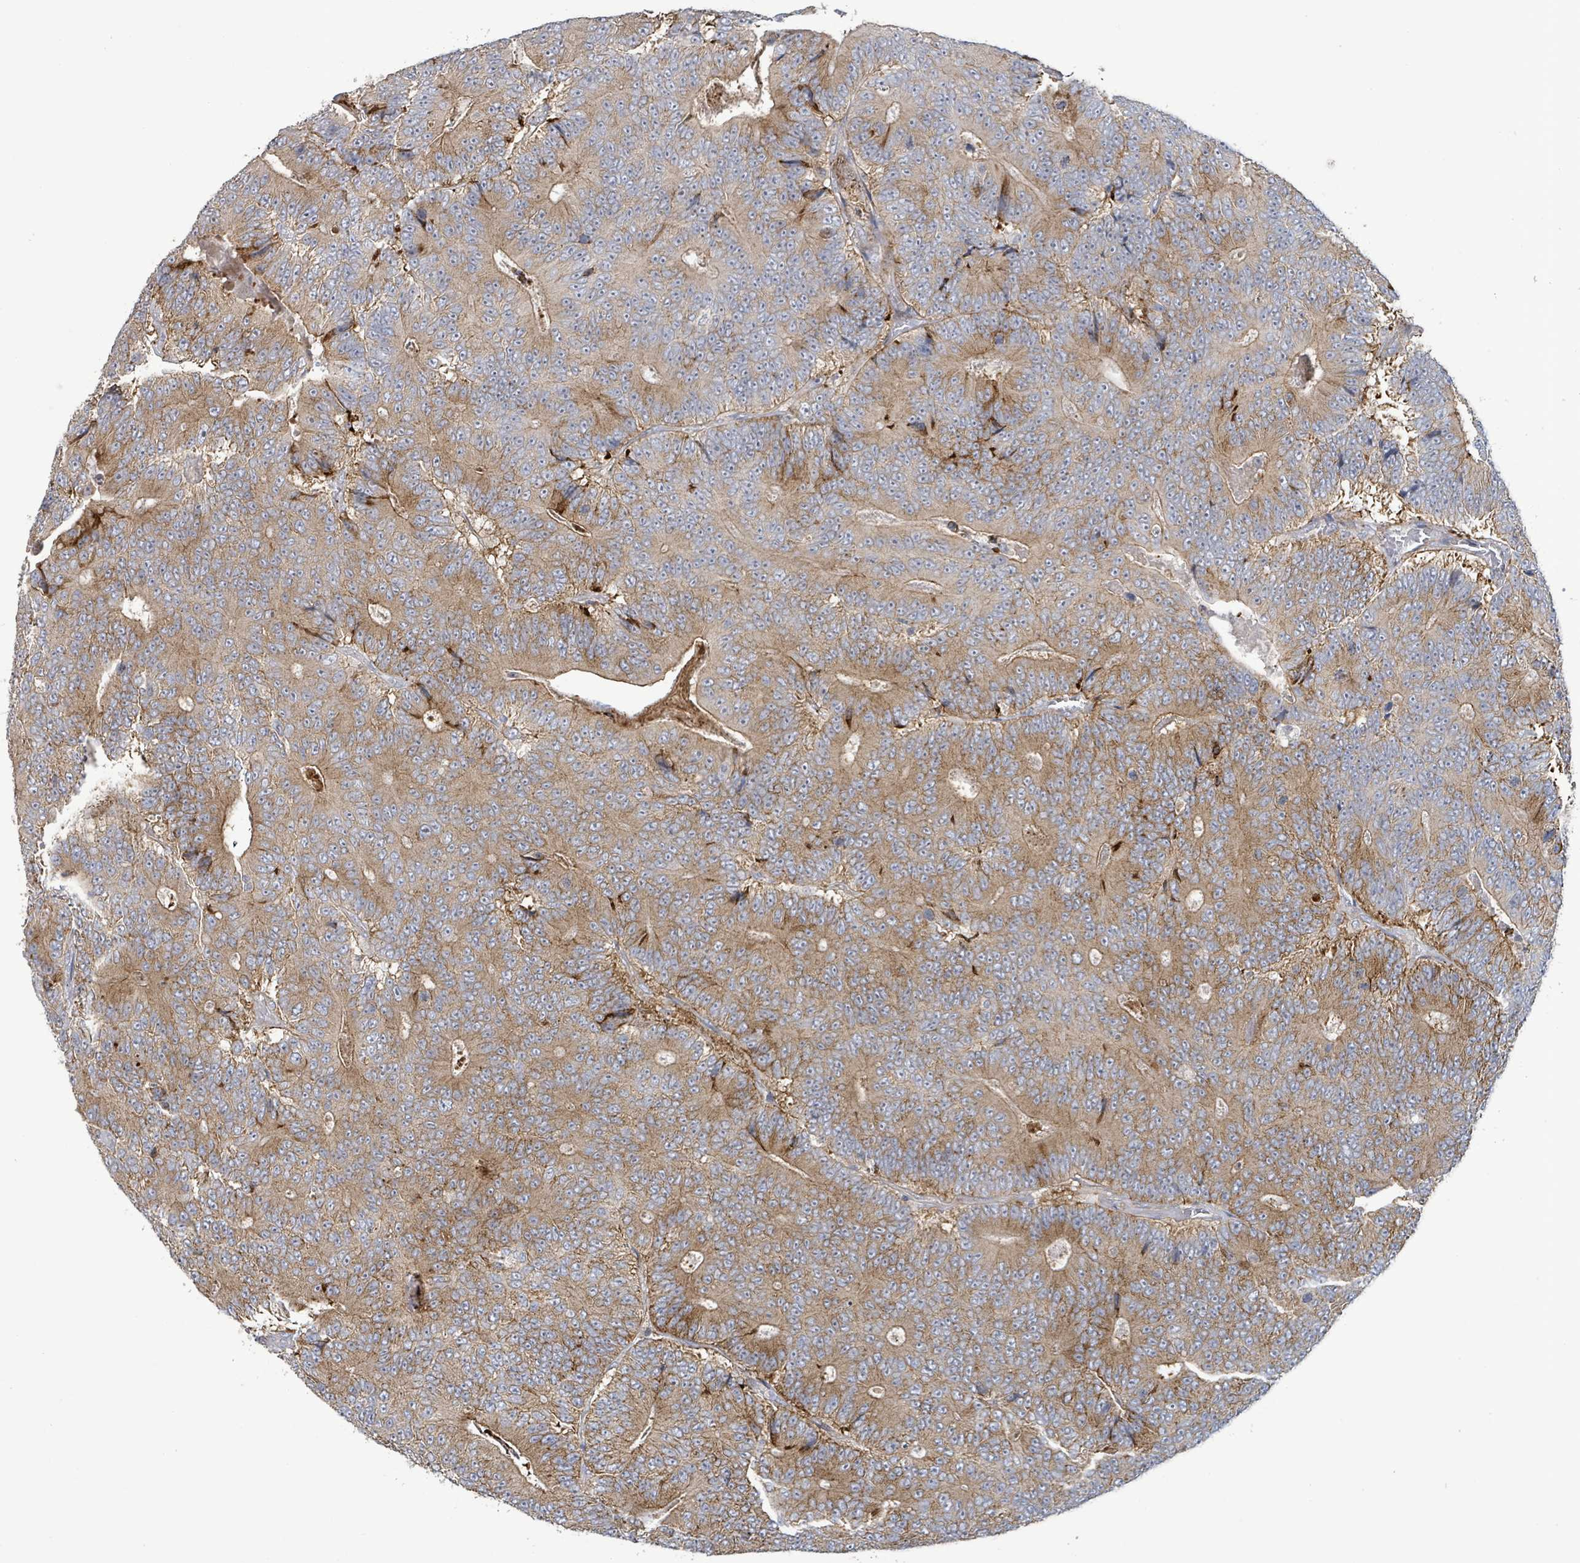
{"staining": {"intensity": "moderate", "quantity": ">75%", "location": "cytoplasmic/membranous"}, "tissue": "colorectal cancer", "cell_type": "Tumor cells", "image_type": "cancer", "snomed": [{"axis": "morphology", "description": "Adenocarcinoma, NOS"}, {"axis": "topography", "description": "Colon"}], "caption": "IHC of adenocarcinoma (colorectal) exhibits medium levels of moderate cytoplasmic/membranous positivity in about >75% of tumor cells.", "gene": "LILRA4", "patient": {"sex": "male", "age": 83}}